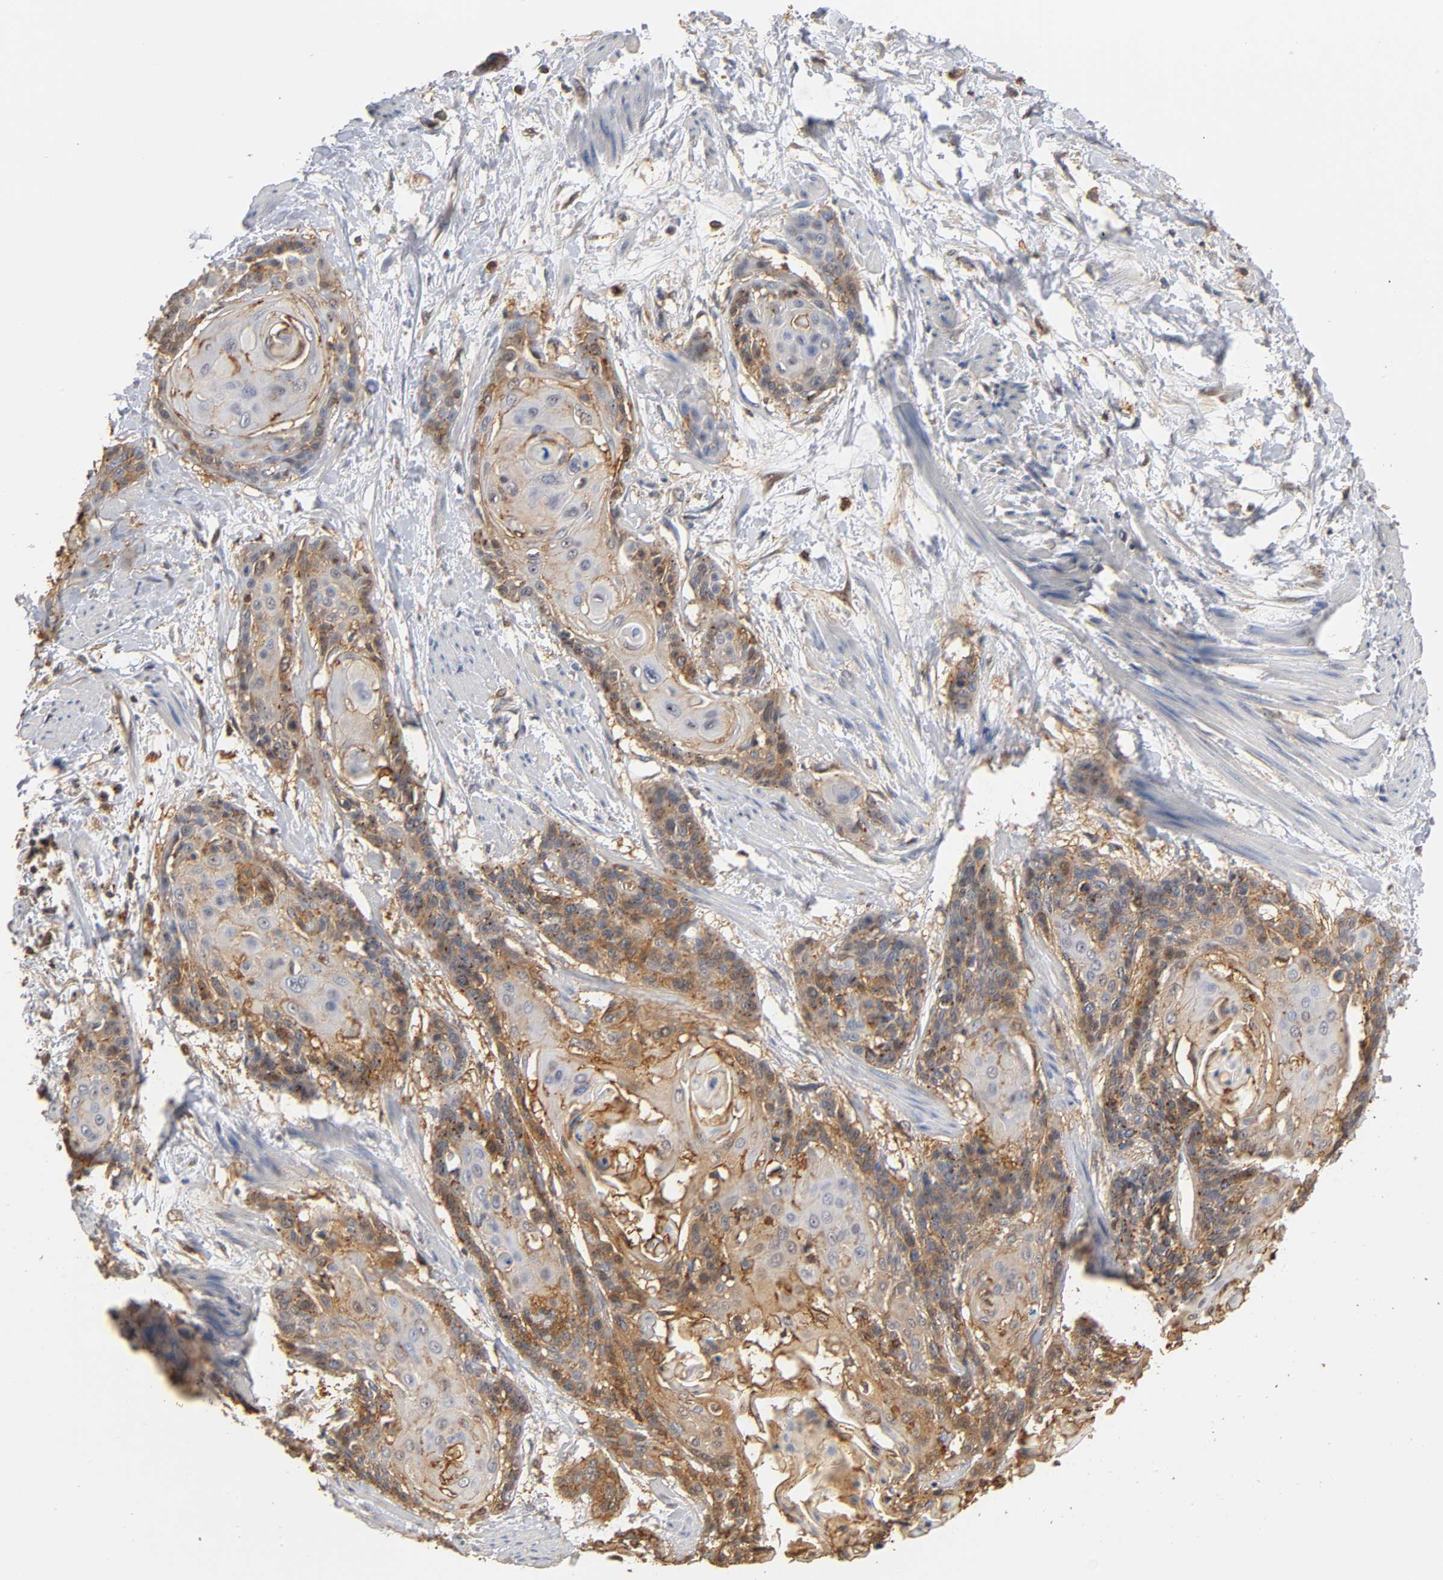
{"staining": {"intensity": "moderate", "quantity": "25%-75%", "location": "cytoplasmic/membranous"}, "tissue": "cervical cancer", "cell_type": "Tumor cells", "image_type": "cancer", "snomed": [{"axis": "morphology", "description": "Squamous cell carcinoma, NOS"}, {"axis": "topography", "description": "Cervix"}], "caption": "A histopathology image of human cervical squamous cell carcinoma stained for a protein shows moderate cytoplasmic/membranous brown staining in tumor cells.", "gene": "ANXA11", "patient": {"sex": "female", "age": 57}}